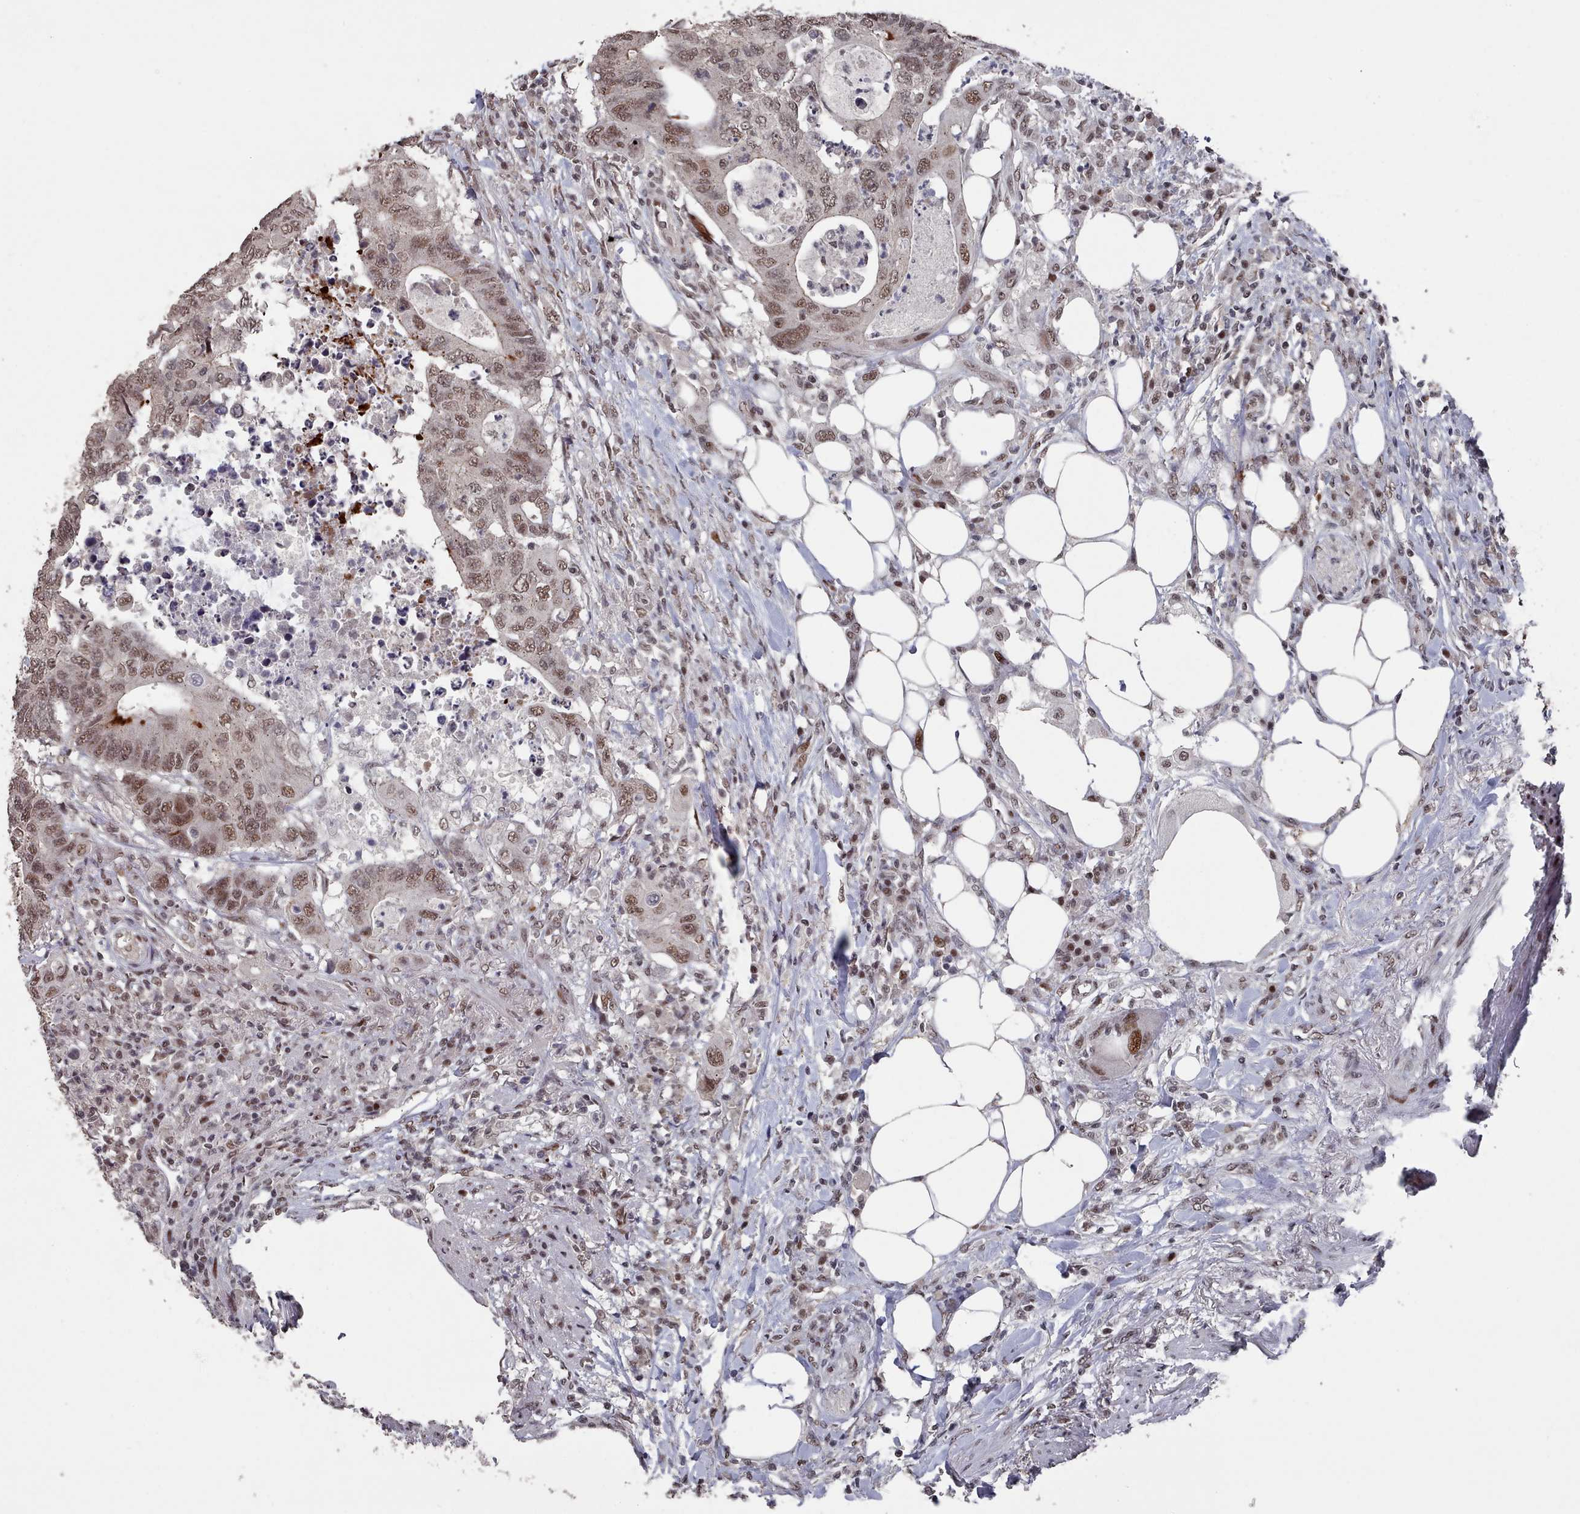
{"staining": {"intensity": "moderate", "quantity": ">75%", "location": "nuclear"}, "tissue": "colorectal cancer", "cell_type": "Tumor cells", "image_type": "cancer", "snomed": [{"axis": "morphology", "description": "Adenocarcinoma, NOS"}, {"axis": "topography", "description": "Colon"}], "caption": "Protein staining shows moderate nuclear expression in approximately >75% of tumor cells in colorectal cancer. Immunohistochemistry stains the protein of interest in brown and the nuclei are stained blue.", "gene": "PNRC2", "patient": {"sex": "male", "age": 71}}